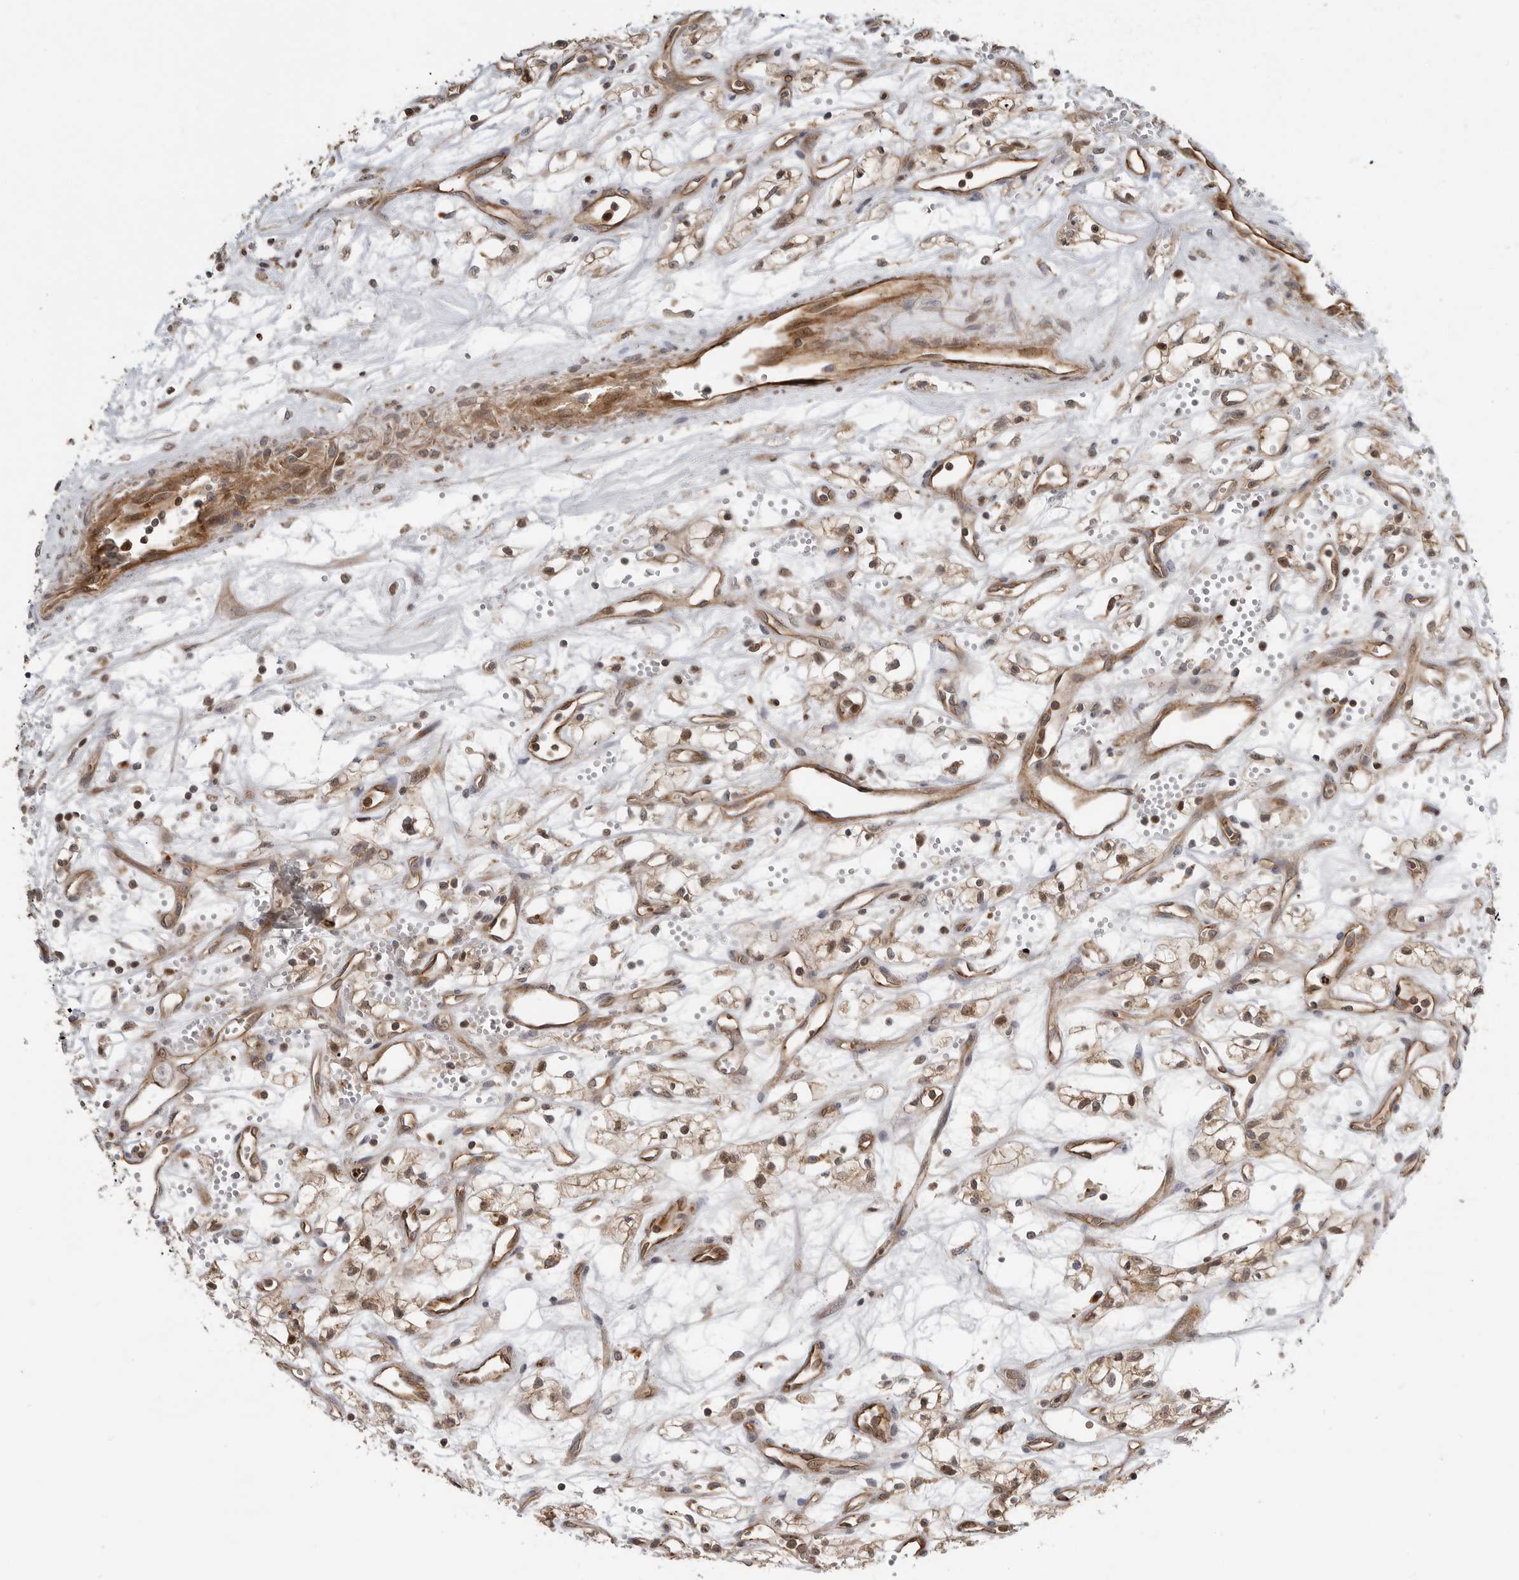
{"staining": {"intensity": "moderate", "quantity": ">75%", "location": "cytoplasmic/membranous,nuclear"}, "tissue": "renal cancer", "cell_type": "Tumor cells", "image_type": "cancer", "snomed": [{"axis": "morphology", "description": "Adenocarcinoma, NOS"}, {"axis": "topography", "description": "Kidney"}], "caption": "A brown stain shows moderate cytoplasmic/membranous and nuclear positivity of a protein in renal adenocarcinoma tumor cells.", "gene": "STRAP", "patient": {"sex": "male", "age": 59}}